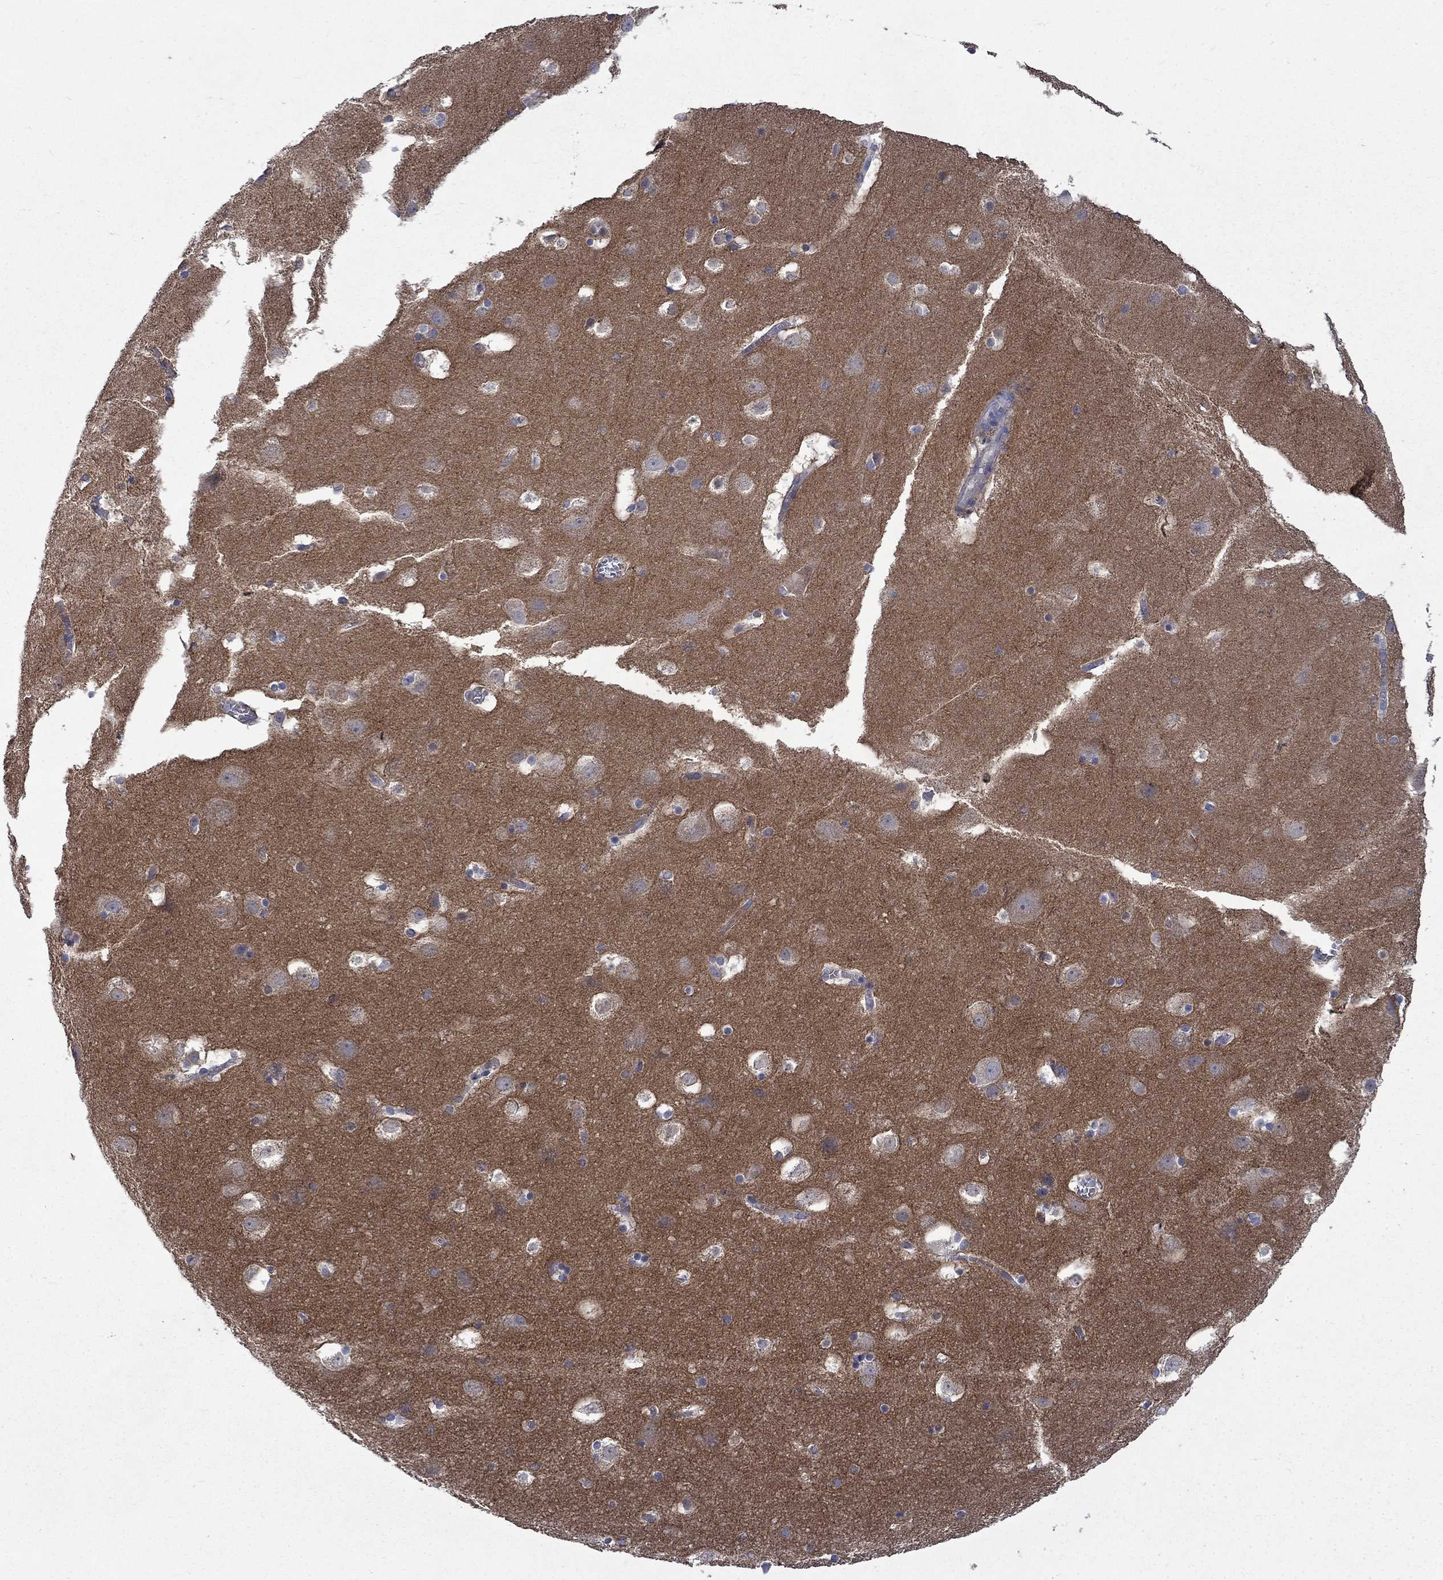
{"staining": {"intensity": "negative", "quantity": "none", "location": "none"}, "tissue": "hippocampus", "cell_type": "Glial cells", "image_type": "normal", "snomed": [{"axis": "morphology", "description": "Normal tissue, NOS"}, {"axis": "topography", "description": "Hippocampus"}], "caption": "This image is of normal hippocampus stained with immunohistochemistry (IHC) to label a protein in brown with the nuclei are counter-stained blue. There is no staining in glial cells. Nuclei are stained in blue.", "gene": "HSPA12A", "patient": {"sex": "male", "age": 45}}